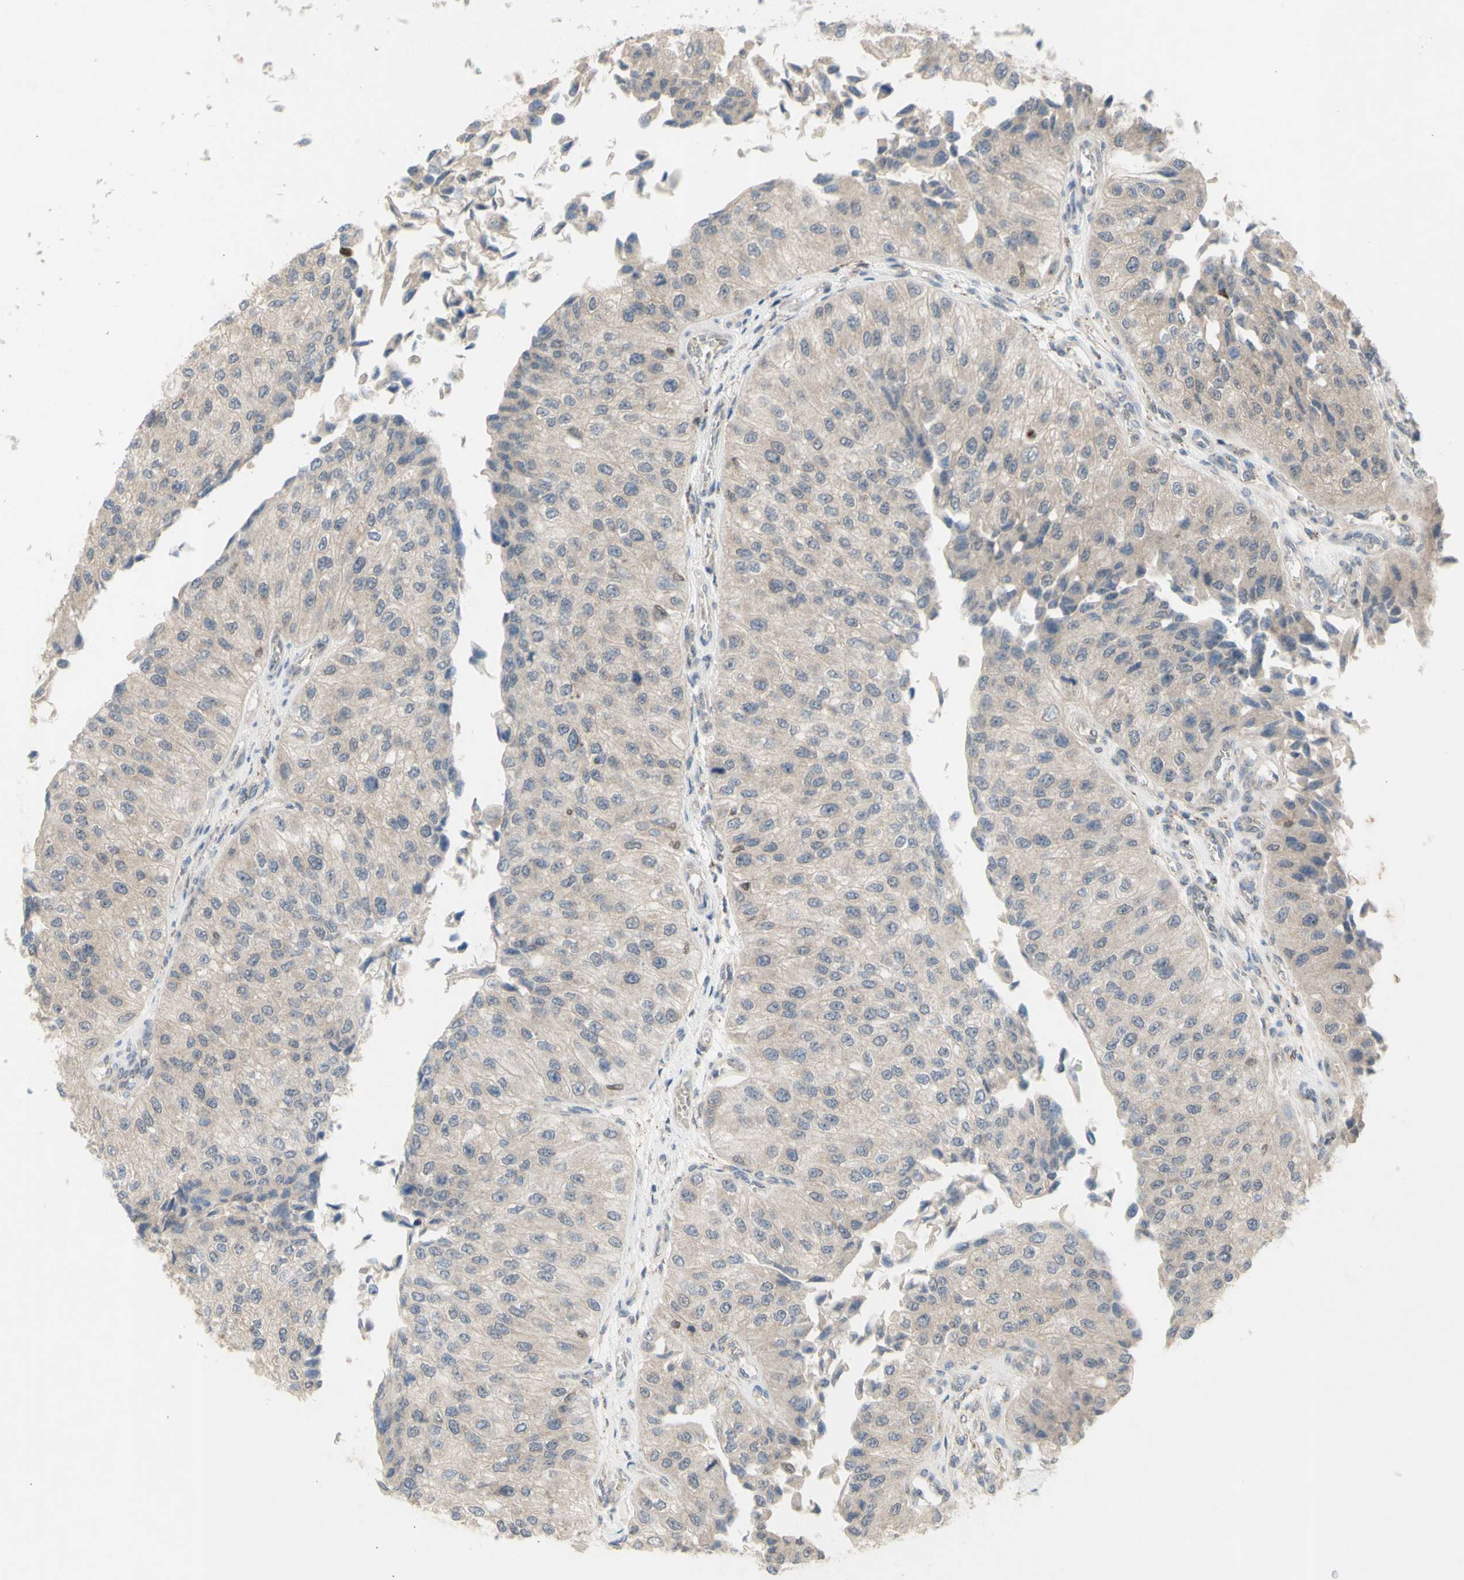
{"staining": {"intensity": "weak", "quantity": ">75%", "location": "cytoplasmic/membranous"}, "tissue": "urothelial cancer", "cell_type": "Tumor cells", "image_type": "cancer", "snomed": [{"axis": "morphology", "description": "Urothelial carcinoma, High grade"}, {"axis": "topography", "description": "Kidney"}, {"axis": "topography", "description": "Urinary bladder"}], "caption": "Human high-grade urothelial carcinoma stained with a protein marker exhibits weak staining in tumor cells.", "gene": "NLRP1", "patient": {"sex": "male", "age": 77}}